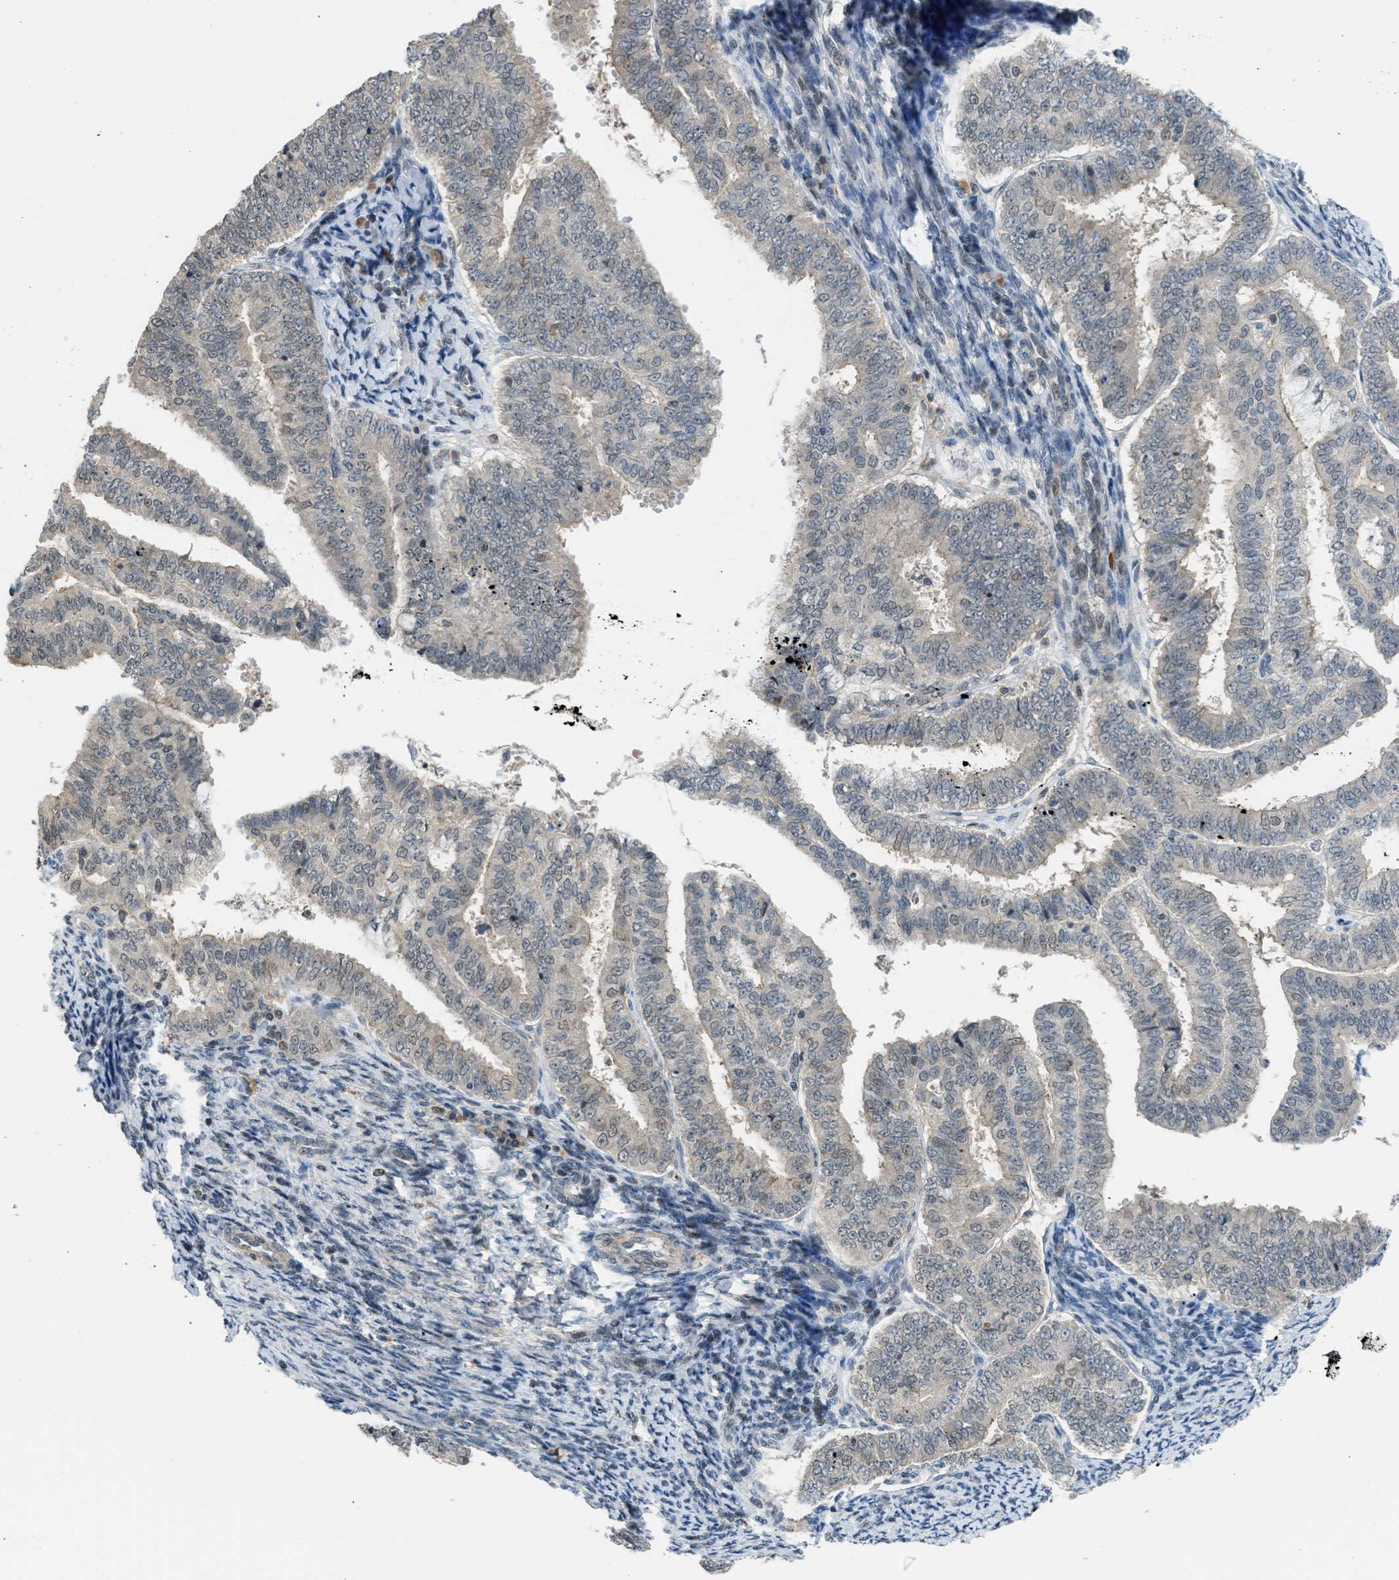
{"staining": {"intensity": "negative", "quantity": "none", "location": "none"}, "tissue": "endometrial cancer", "cell_type": "Tumor cells", "image_type": "cancer", "snomed": [{"axis": "morphology", "description": "Adenocarcinoma, NOS"}, {"axis": "topography", "description": "Endometrium"}], "caption": "Photomicrograph shows no protein expression in tumor cells of endometrial cancer (adenocarcinoma) tissue.", "gene": "TTBK2", "patient": {"sex": "female", "age": 63}}